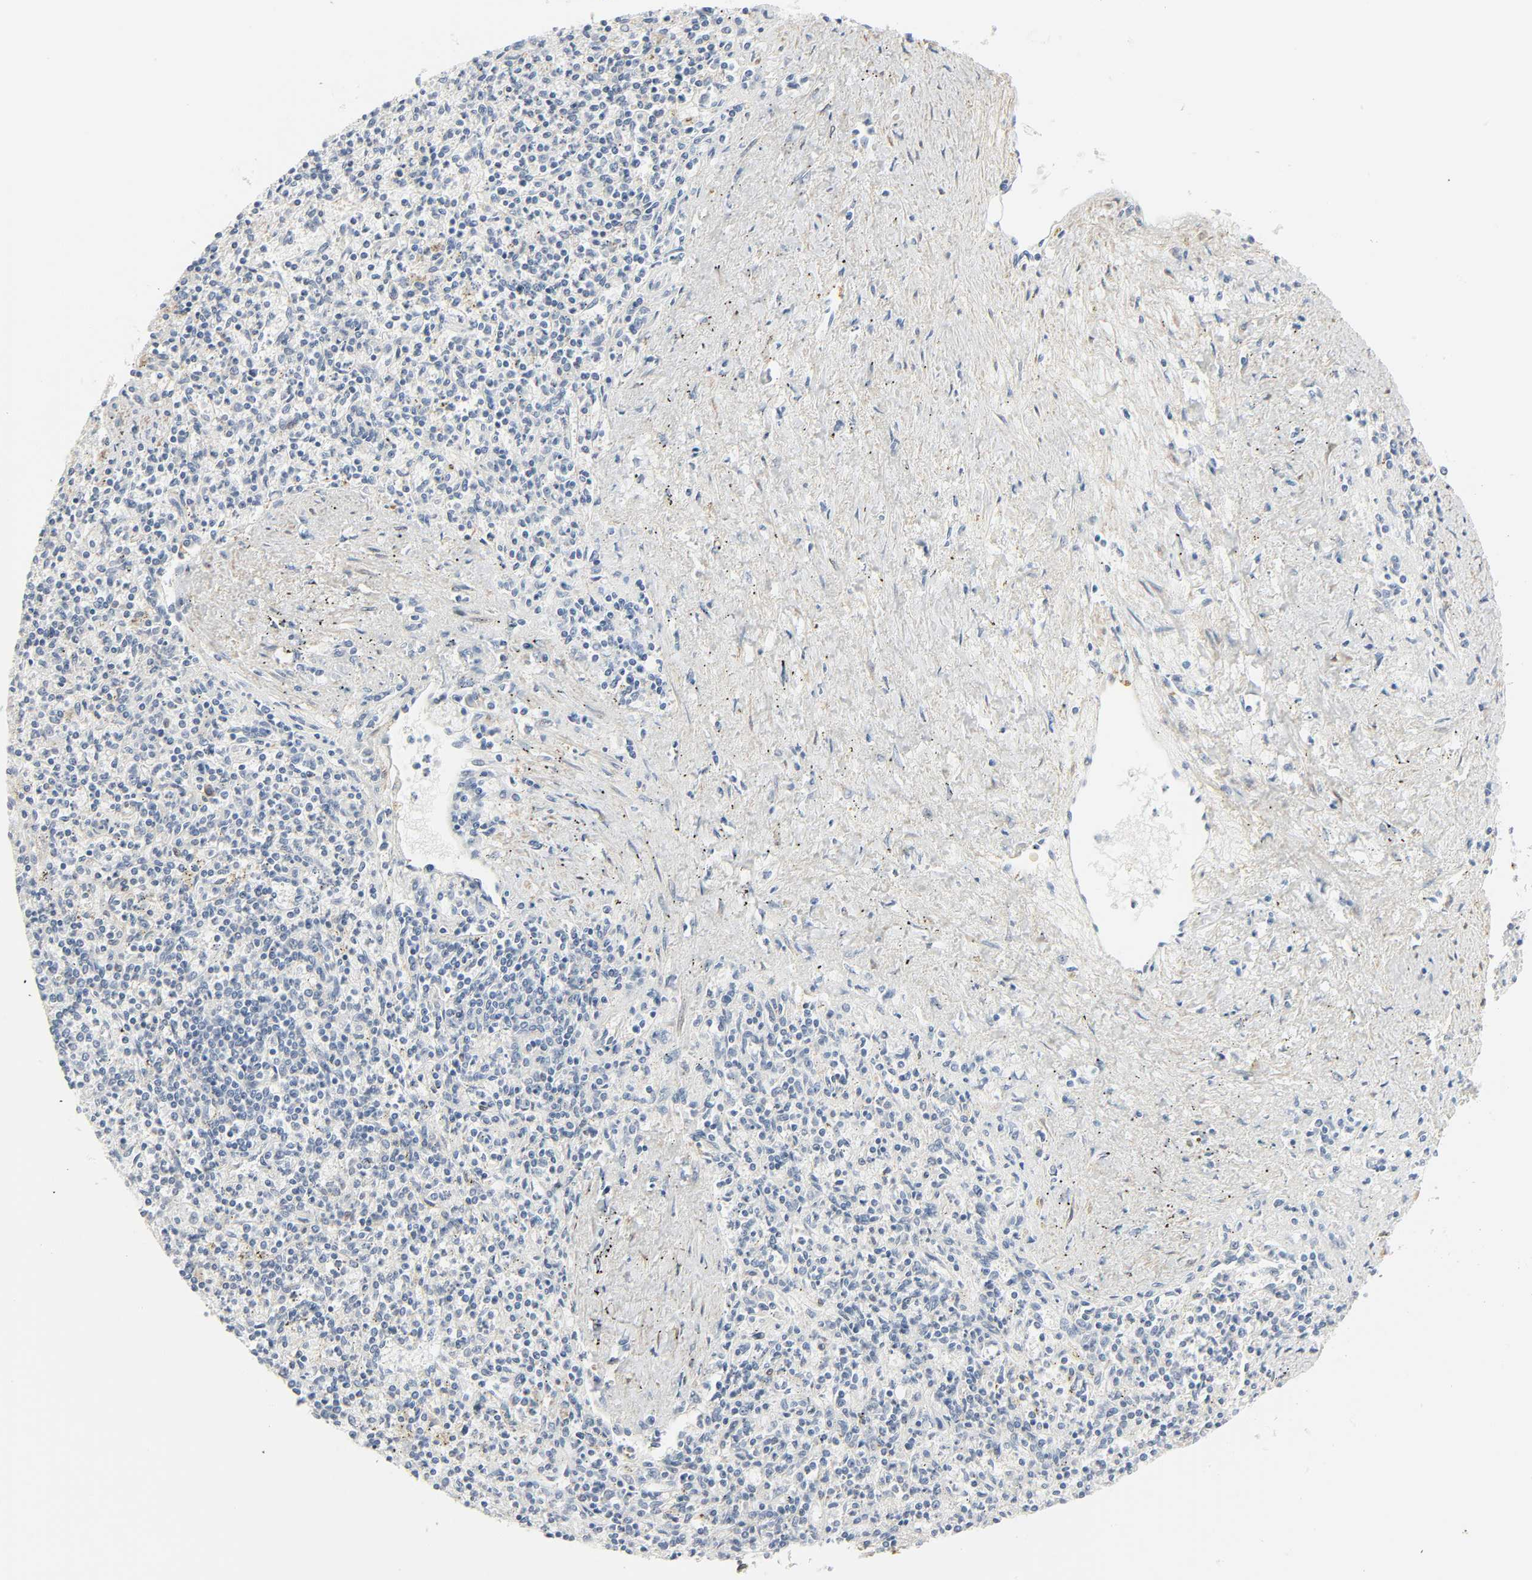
{"staining": {"intensity": "negative", "quantity": "none", "location": "none"}, "tissue": "spleen", "cell_type": "Cells in red pulp", "image_type": "normal", "snomed": [{"axis": "morphology", "description": "Normal tissue, NOS"}, {"axis": "topography", "description": "Spleen"}], "caption": "High magnification brightfield microscopy of benign spleen stained with DAB (brown) and counterstained with hematoxylin (blue): cells in red pulp show no significant positivity.", "gene": "ZBTB16", "patient": {"sex": "male", "age": 72}}